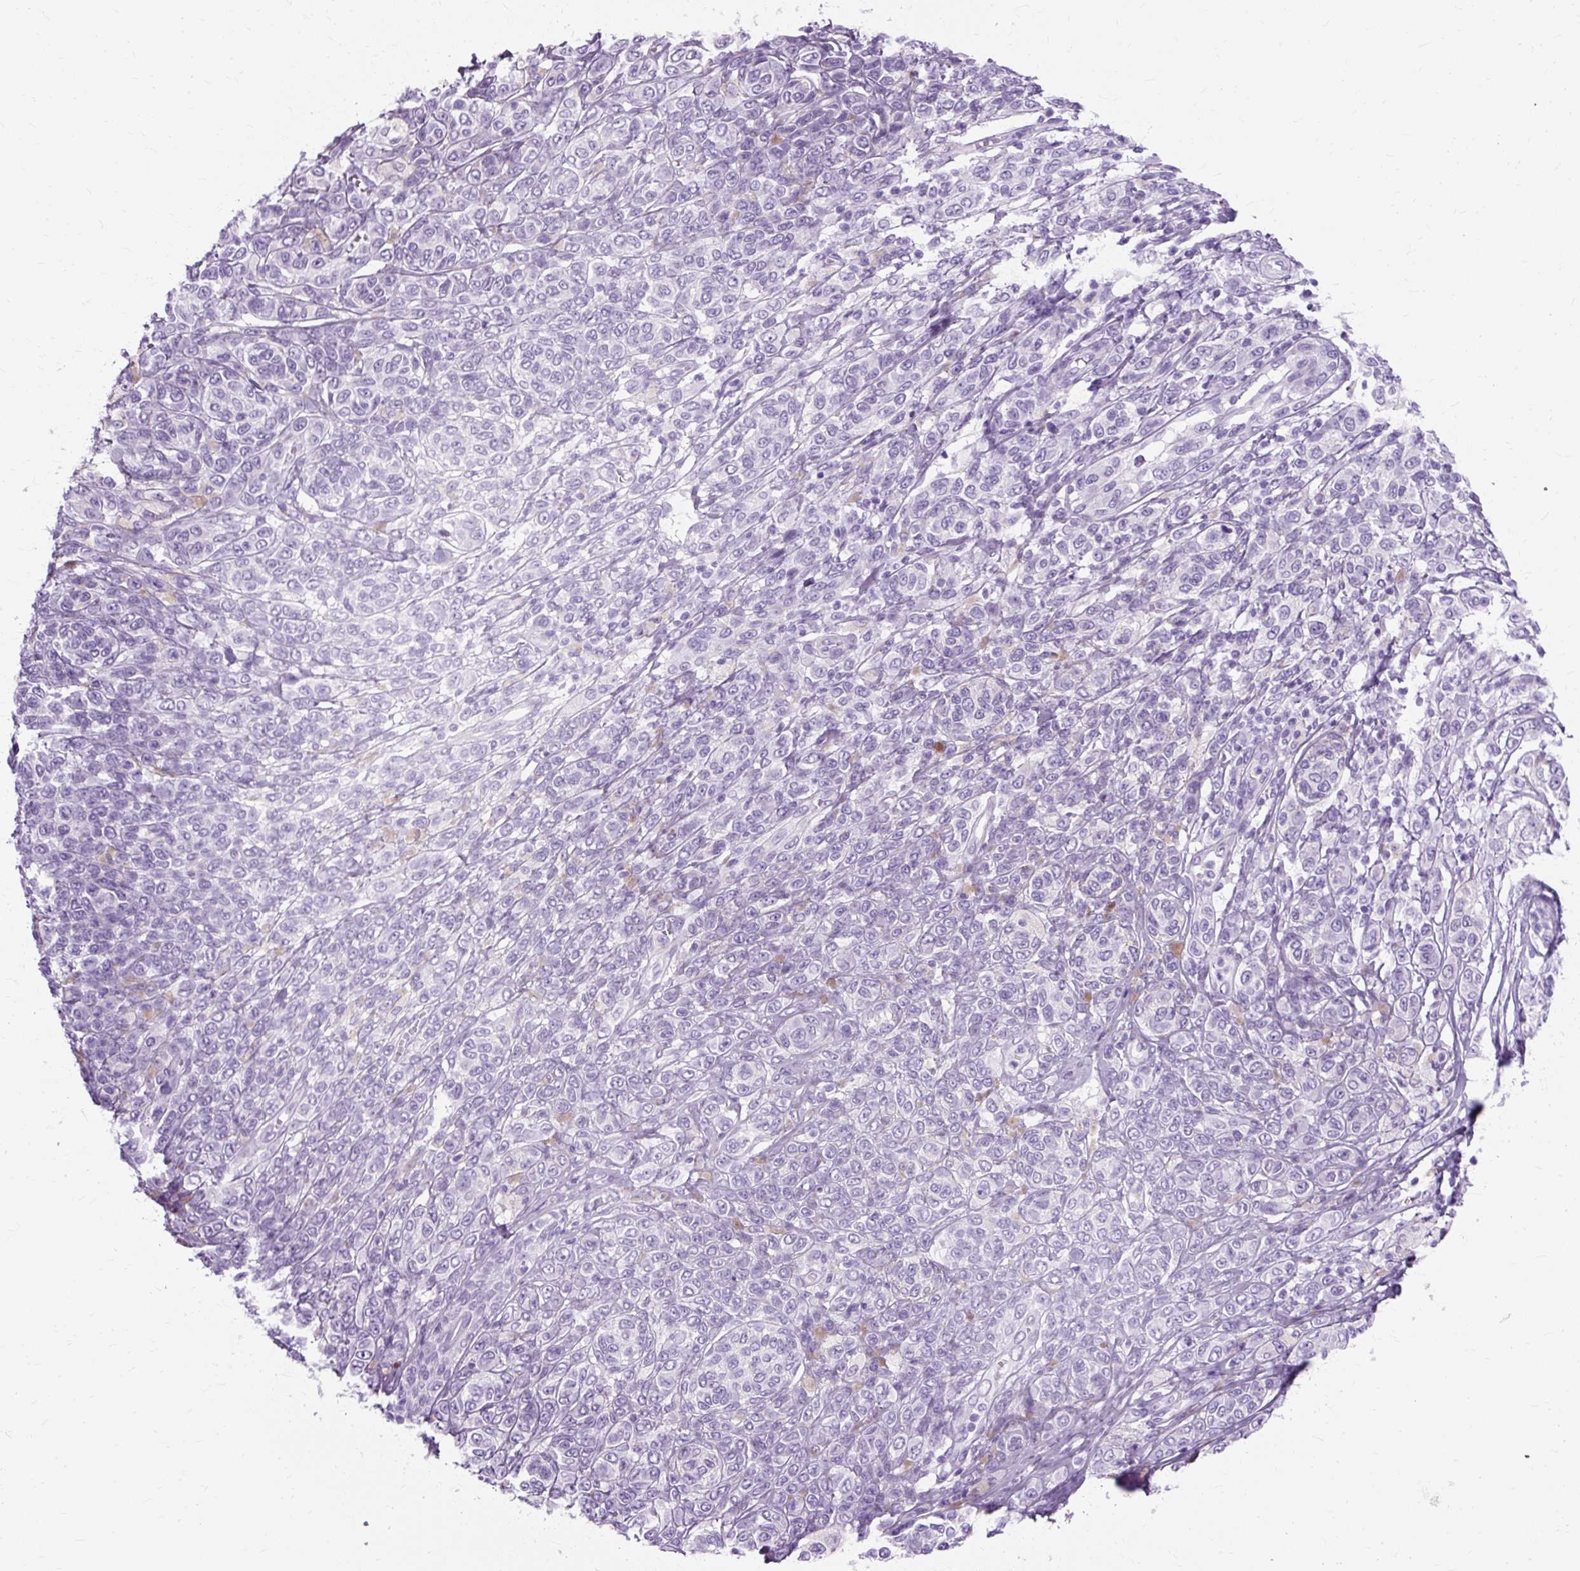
{"staining": {"intensity": "negative", "quantity": "none", "location": "none"}, "tissue": "melanoma", "cell_type": "Tumor cells", "image_type": "cancer", "snomed": [{"axis": "morphology", "description": "Malignant melanoma, NOS"}, {"axis": "topography", "description": "Skin"}], "caption": "Malignant melanoma was stained to show a protein in brown. There is no significant staining in tumor cells. (Brightfield microscopy of DAB (3,3'-diaminobenzidine) immunohistochemistry (IHC) at high magnification).", "gene": "TMEM89", "patient": {"sex": "male", "age": 42}}